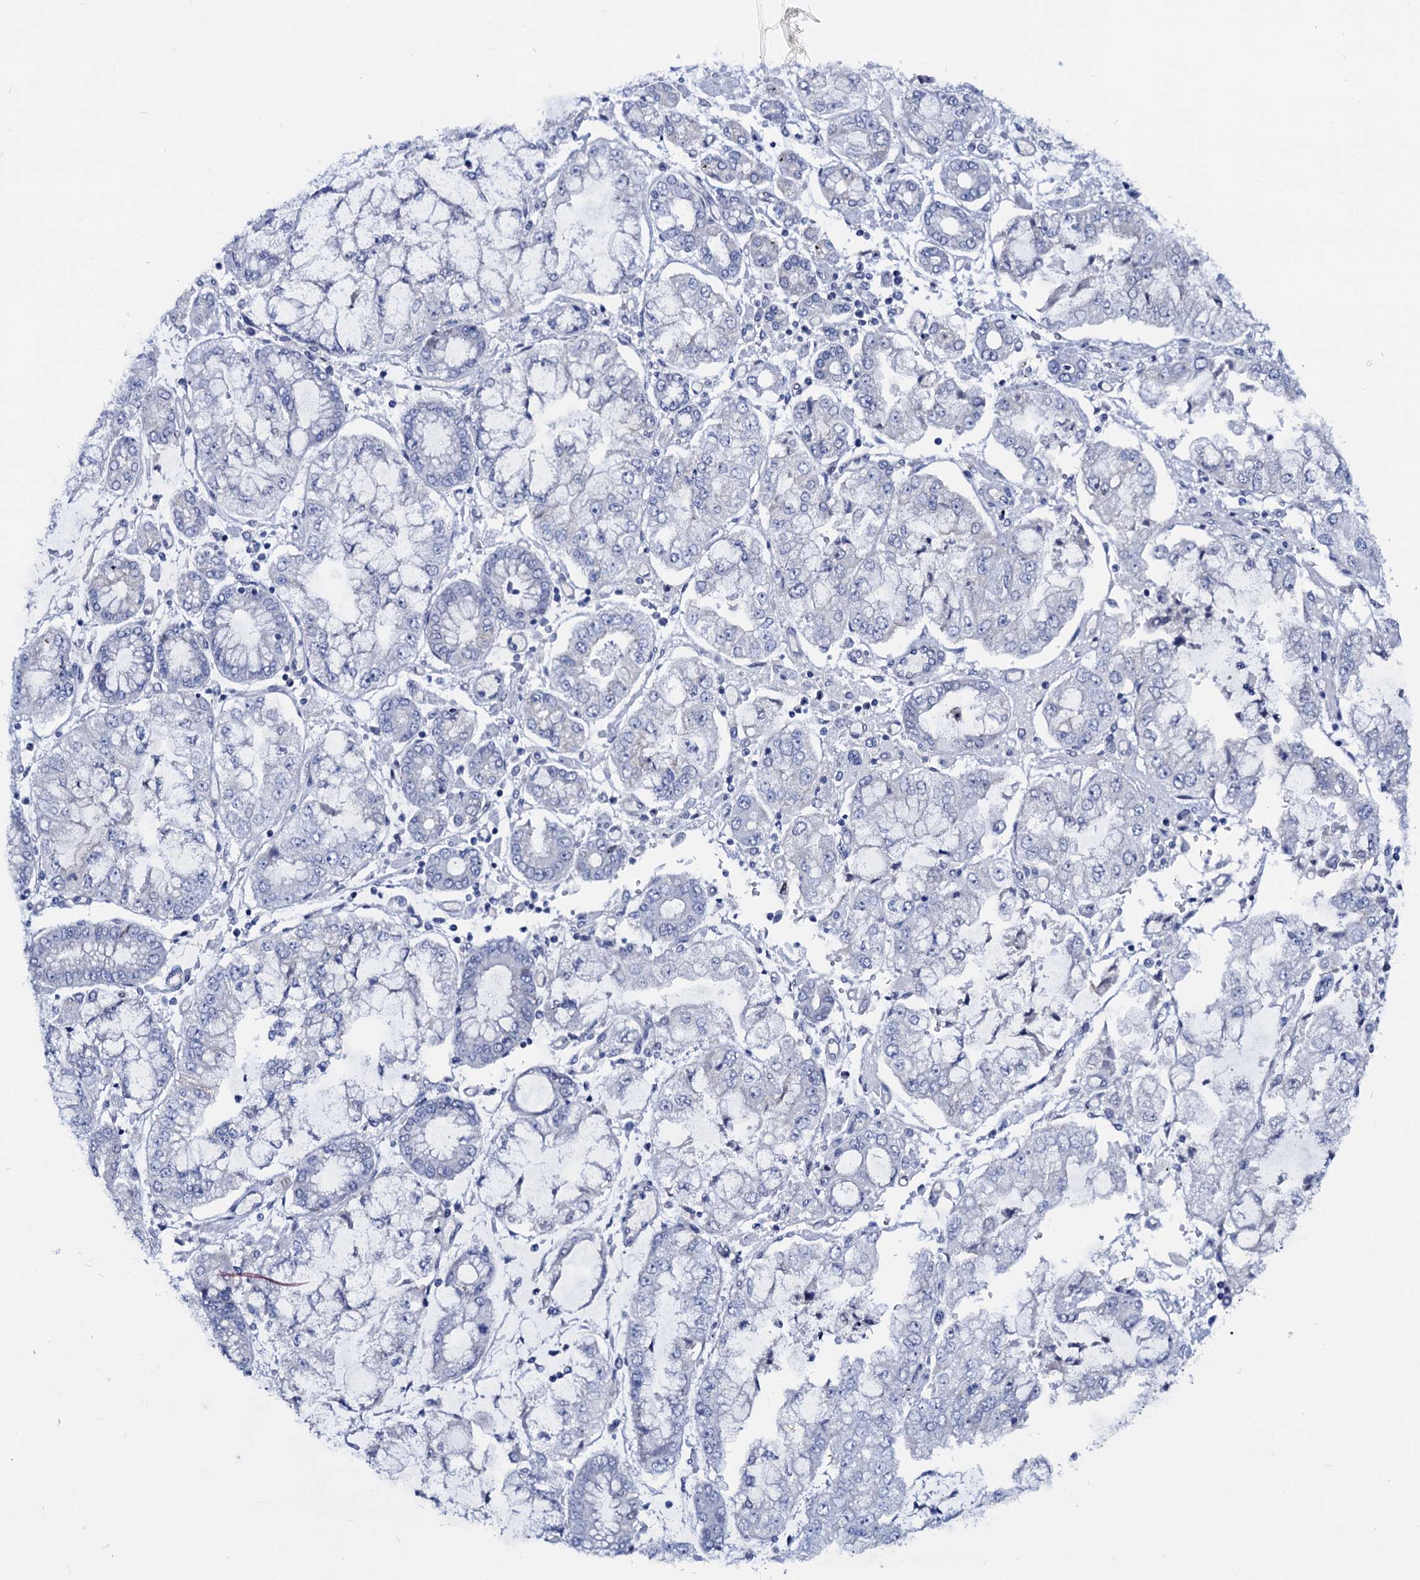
{"staining": {"intensity": "negative", "quantity": "none", "location": "none"}, "tissue": "stomach cancer", "cell_type": "Tumor cells", "image_type": "cancer", "snomed": [{"axis": "morphology", "description": "Adenocarcinoma, NOS"}, {"axis": "topography", "description": "Stomach"}], "caption": "Immunohistochemistry of stomach cancer (adenocarcinoma) shows no staining in tumor cells. (Stains: DAB immunohistochemistry with hematoxylin counter stain, Microscopy: brightfield microscopy at high magnification).", "gene": "C16orf87", "patient": {"sex": "male", "age": 76}}